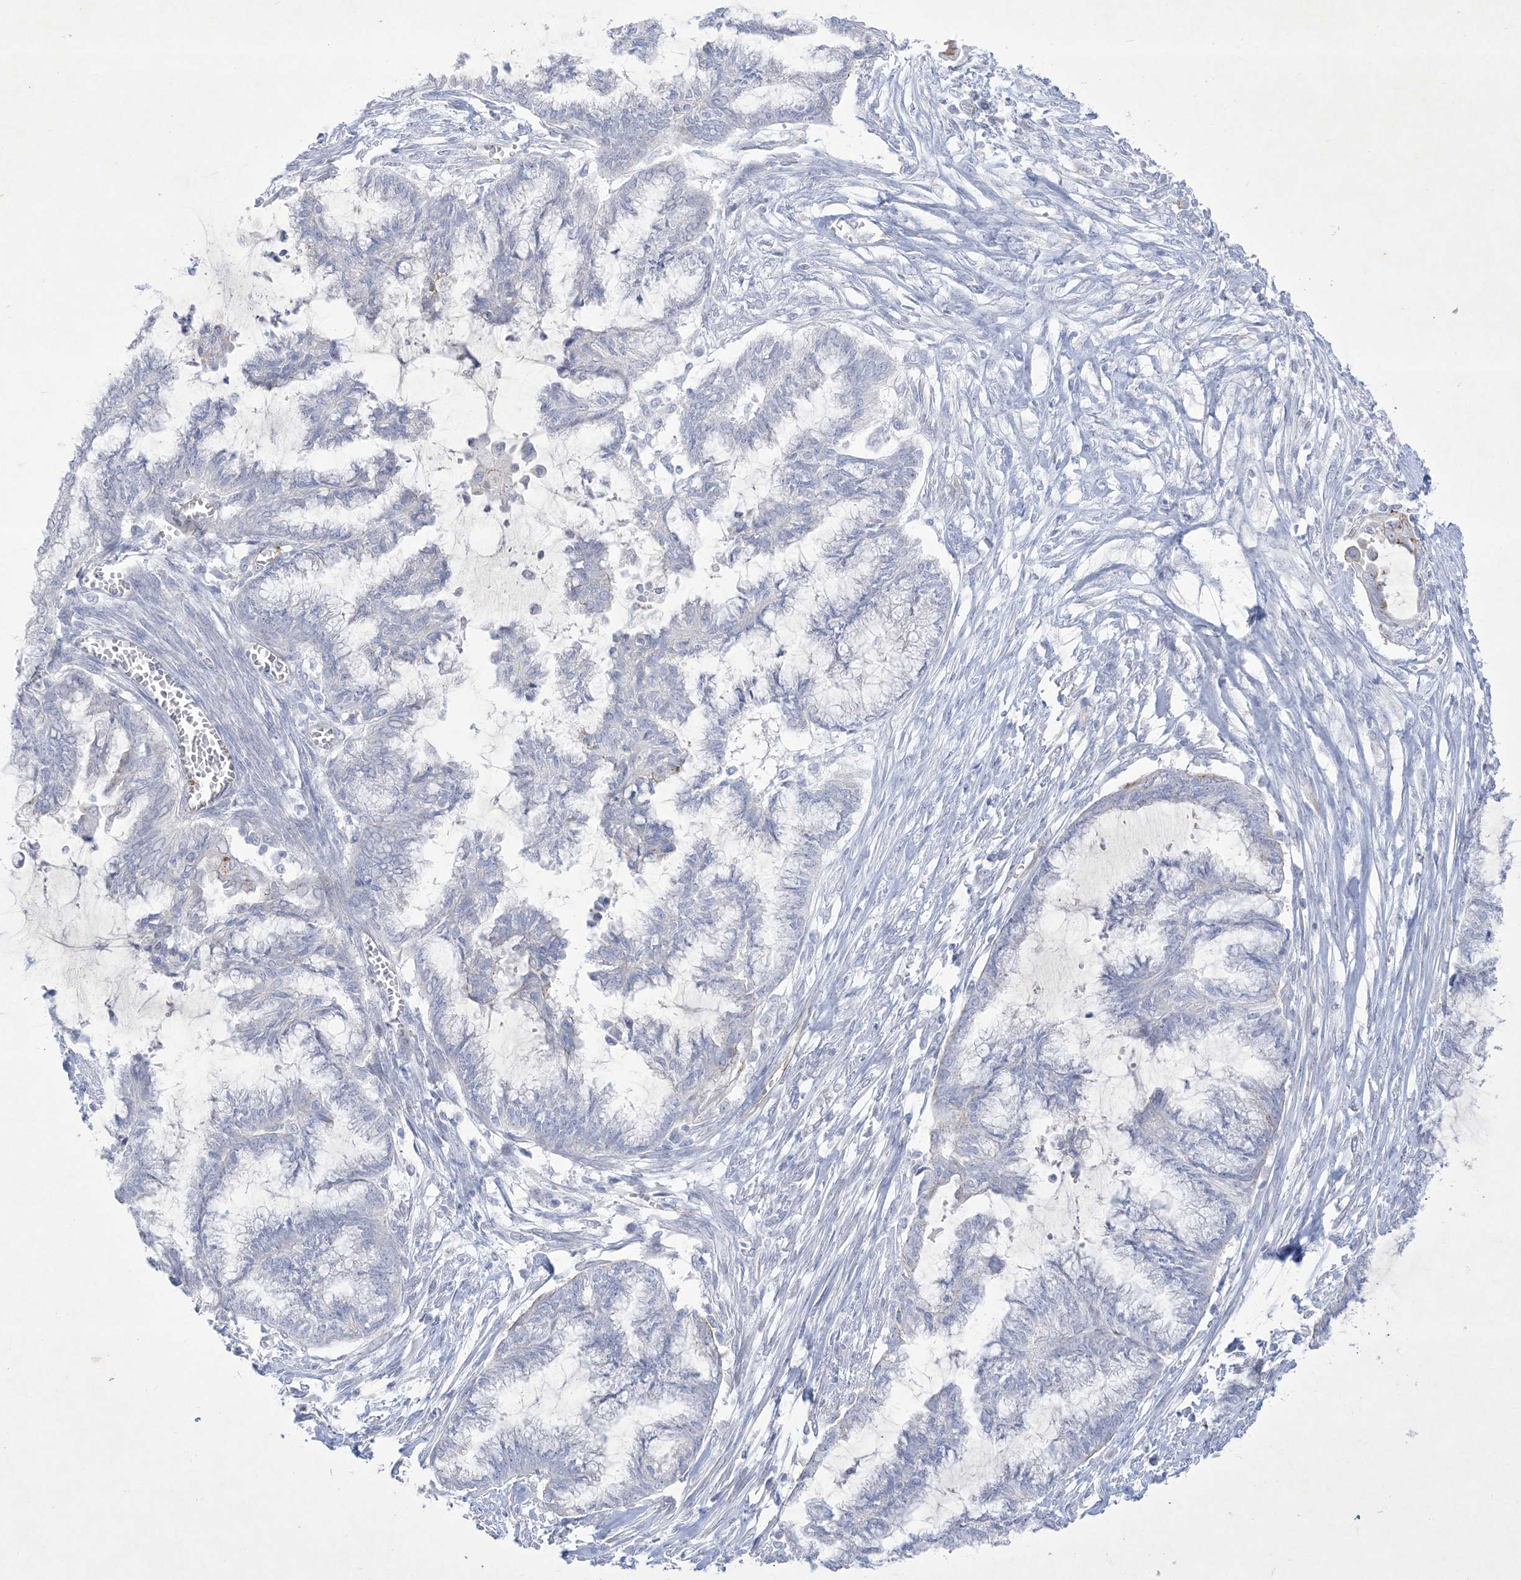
{"staining": {"intensity": "negative", "quantity": "none", "location": "none"}, "tissue": "endometrial cancer", "cell_type": "Tumor cells", "image_type": "cancer", "snomed": [{"axis": "morphology", "description": "Adenocarcinoma, NOS"}, {"axis": "topography", "description": "Endometrium"}], "caption": "DAB (3,3'-diaminobenzidine) immunohistochemical staining of human adenocarcinoma (endometrial) shows no significant positivity in tumor cells.", "gene": "B3GNT7", "patient": {"sex": "female", "age": 86}}